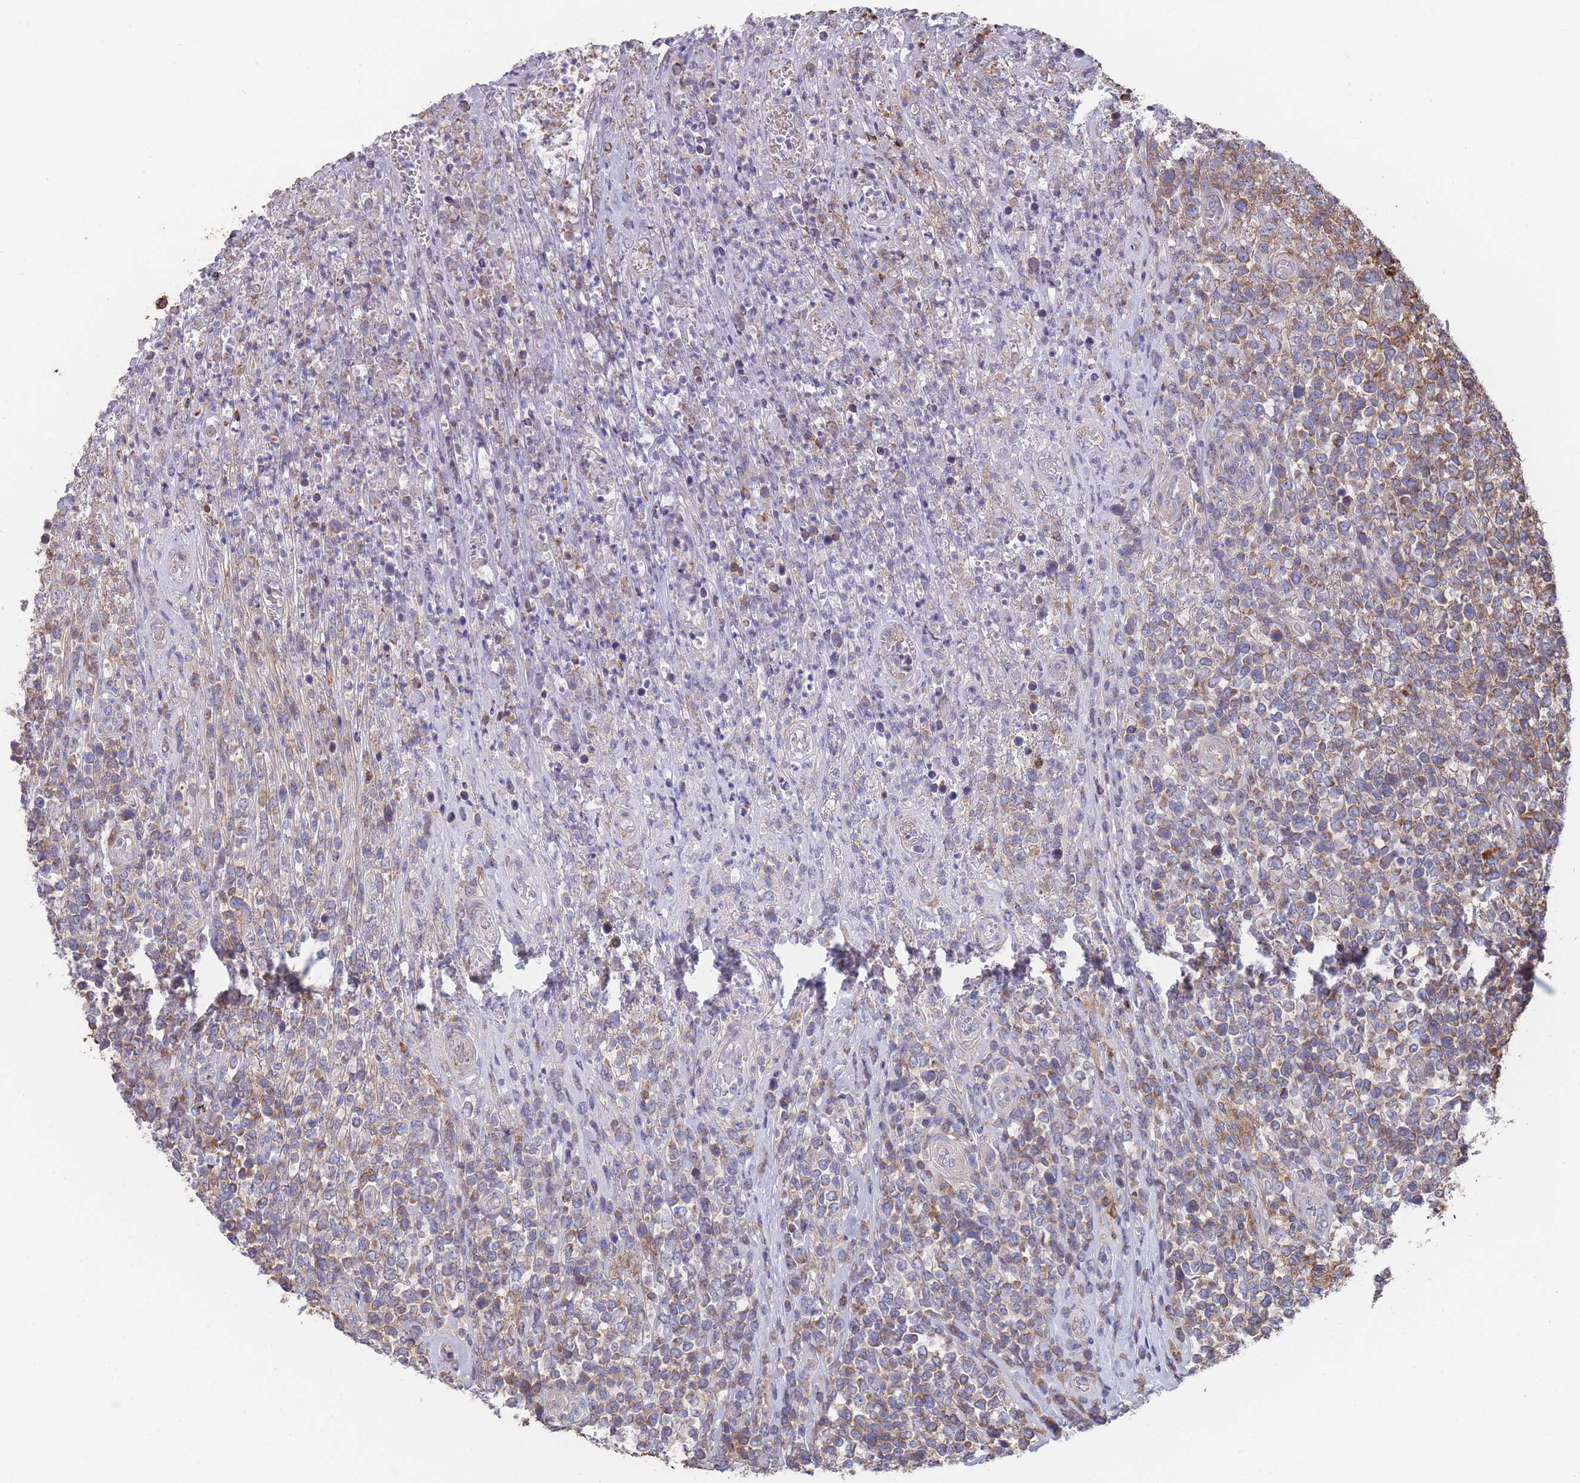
{"staining": {"intensity": "negative", "quantity": "none", "location": "none"}, "tissue": "lymphoma", "cell_type": "Tumor cells", "image_type": "cancer", "snomed": [{"axis": "morphology", "description": "Malignant lymphoma, non-Hodgkin's type, High grade"}, {"axis": "topography", "description": "Soft tissue"}], "caption": "Photomicrograph shows no significant protein positivity in tumor cells of lymphoma.", "gene": "SCCPDH", "patient": {"sex": "female", "age": 56}}